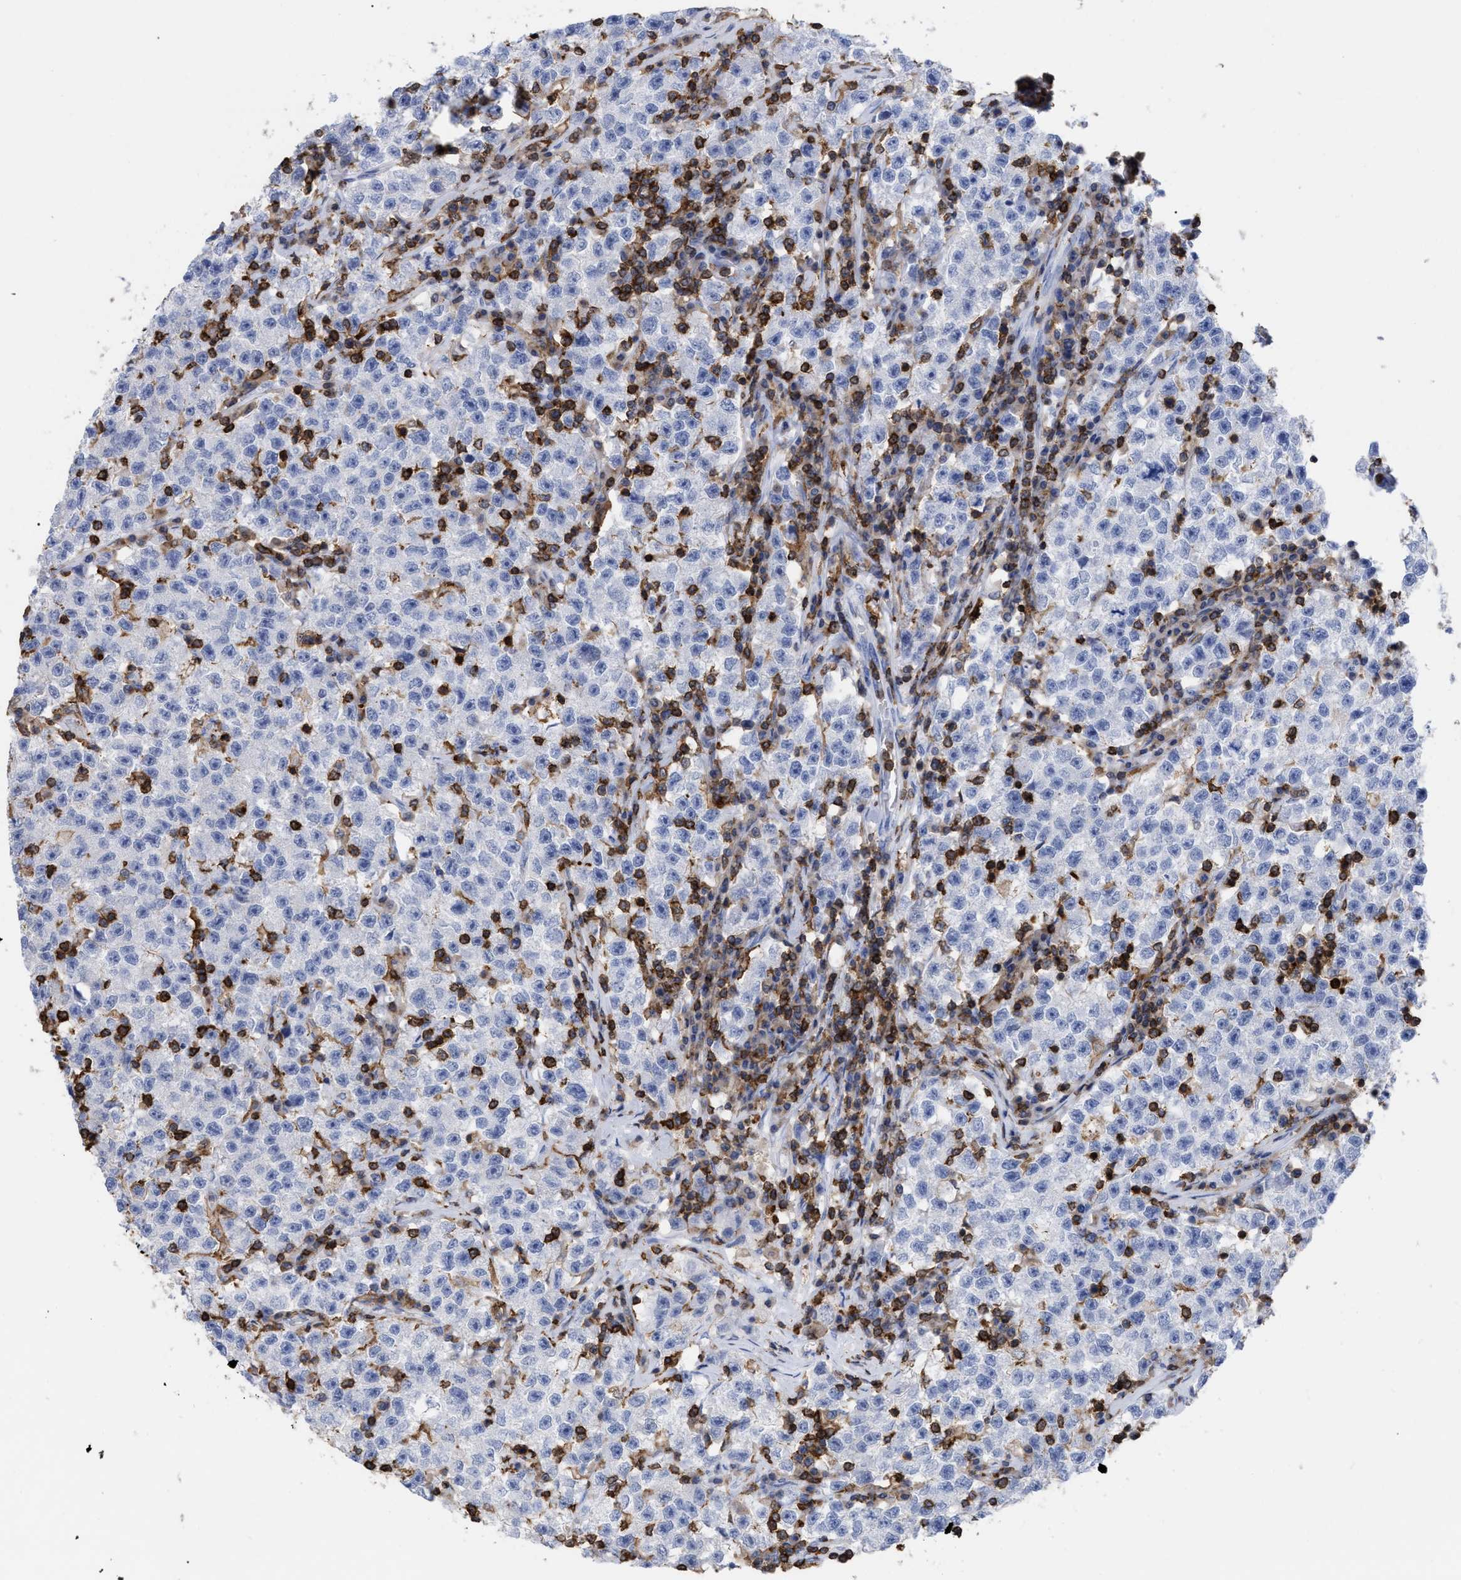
{"staining": {"intensity": "negative", "quantity": "none", "location": "none"}, "tissue": "testis cancer", "cell_type": "Tumor cells", "image_type": "cancer", "snomed": [{"axis": "morphology", "description": "Seminoma, NOS"}, {"axis": "topography", "description": "Testis"}], "caption": "Seminoma (testis) was stained to show a protein in brown. There is no significant expression in tumor cells. (DAB (3,3'-diaminobenzidine) immunohistochemistry with hematoxylin counter stain).", "gene": "HCLS1", "patient": {"sex": "male", "age": 22}}